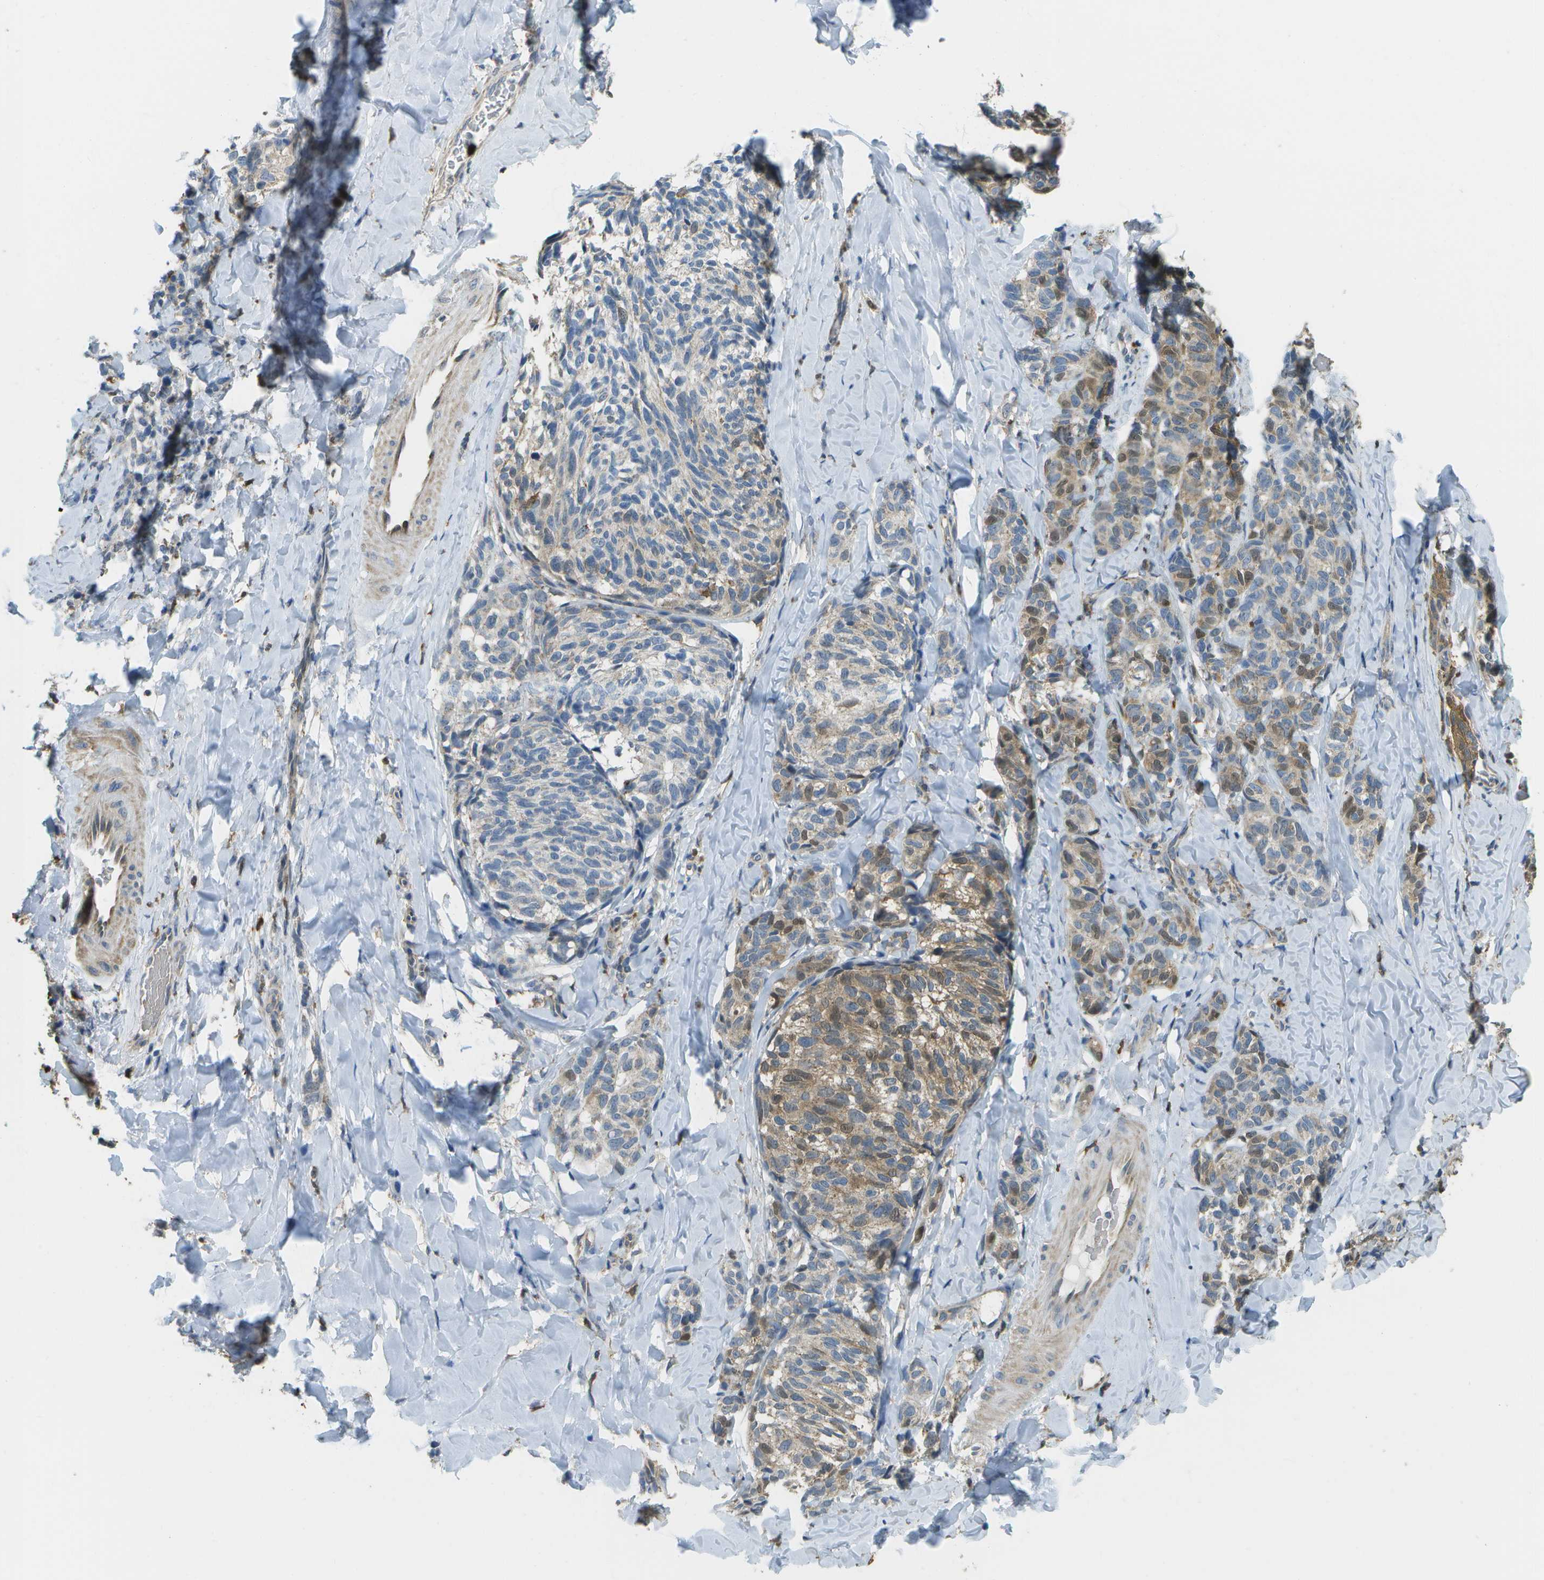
{"staining": {"intensity": "moderate", "quantity": "25%-75%", "location": "cytoplasmic/membranous"}, "tissue": "melanoma", "cell_type": "Tumor cells", "image_type": "cancer", "snomed": [{"axis": "morphology", "description": "Malignant melanoma, NOS"}, {"axis": "topography", "description": "Skin"}], "caption": "IHC staining of malignant melanoma, which reveals medium levels of moderate cytoplasmic/membranous expression in approximately 25%-75% of tumor cells indicating moderate cytoplasmic/membranous protein expression. The staining was performed using DAB (brown) for protein detection and nuclei were counterstained in hematoxylin (blue).", "gene": "CACHD1", "patient": {"sex": "female", "age": 73}}